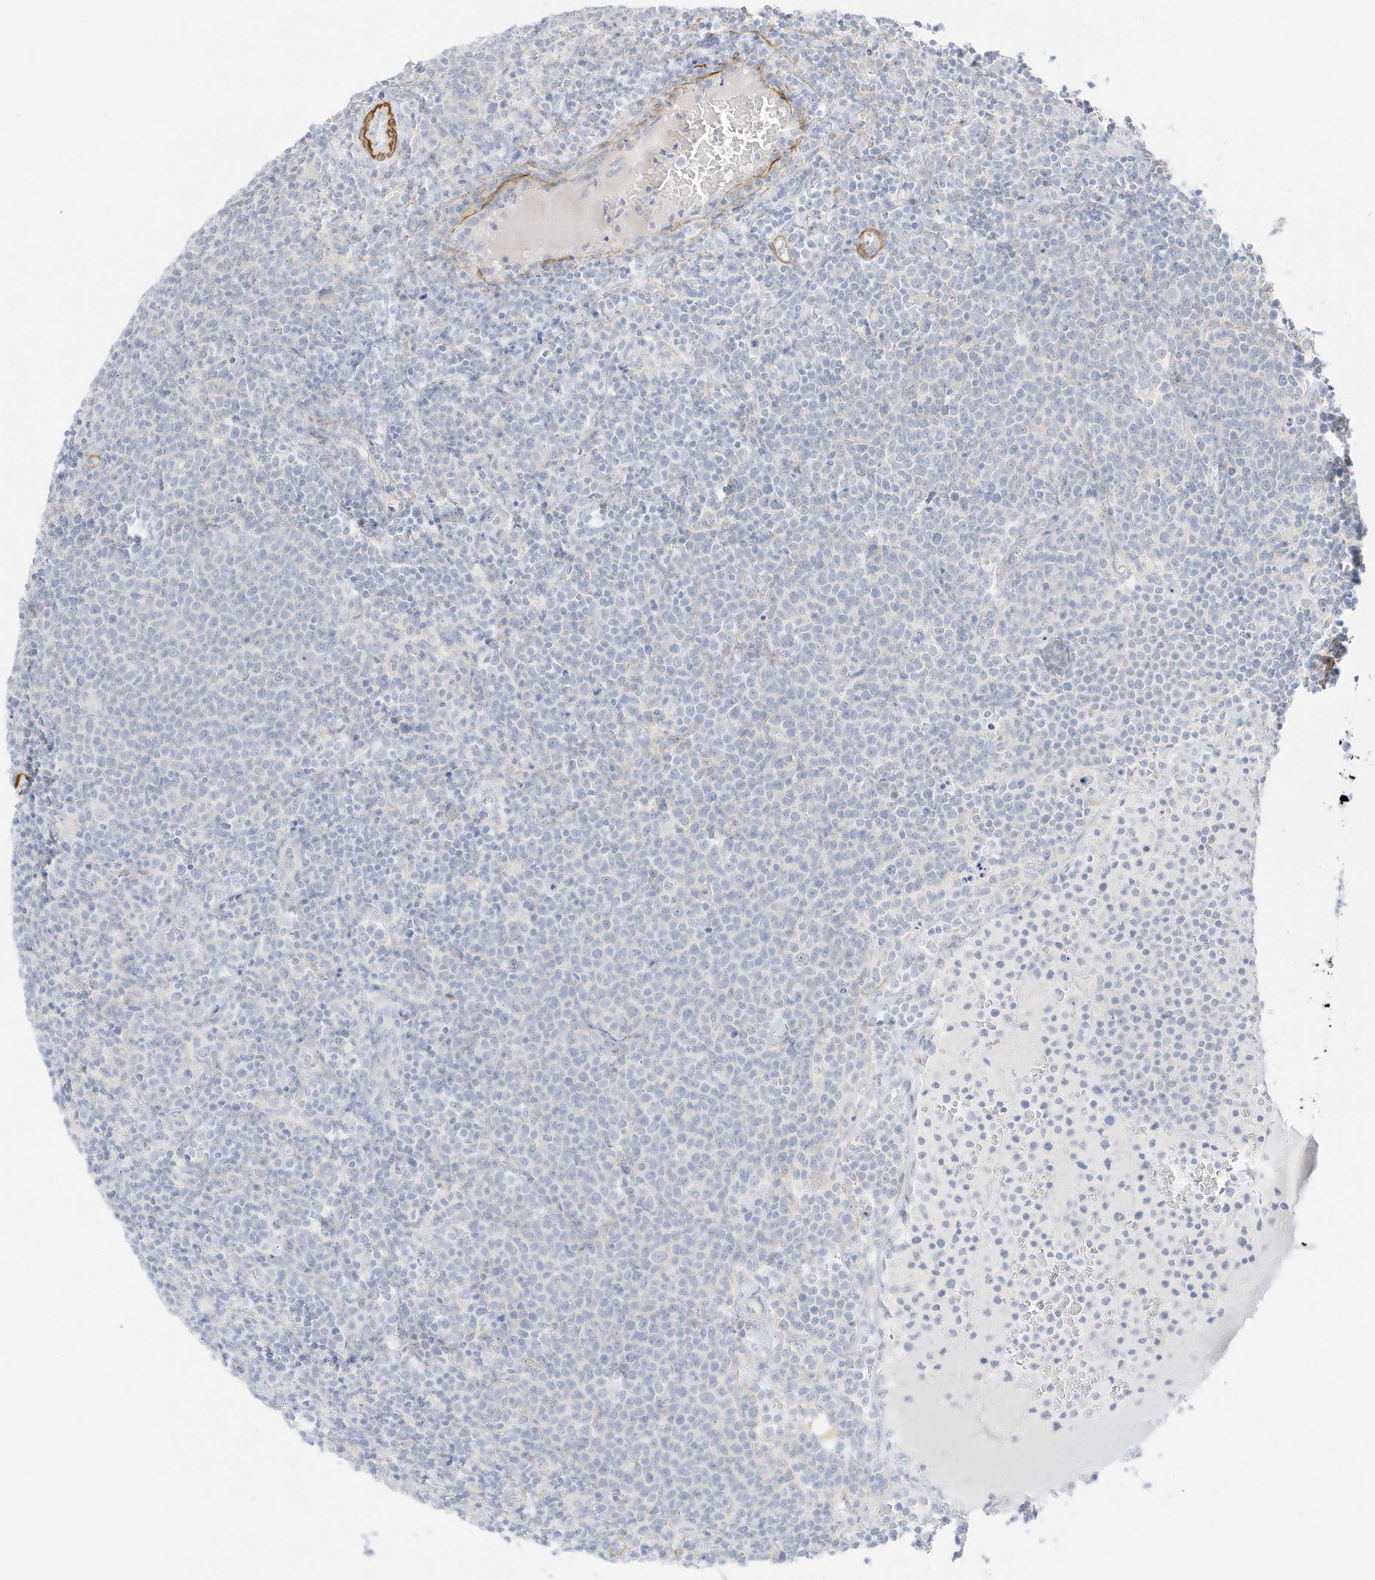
{"staining": {"intensity": "negative", "quantity": "none", "location": "none"}, "tissue": "lymphoma", "cell_type": "Tumor cells", "image_type": "cancer", "snomed": [{"axis": "morphology", "description": "Malignant lymphoma, non-Hodgkin's type, High grade"}, {"axis": "topography", "description": "Lymph node"}], "caption": "Immunohistochemical staining of human high-grade malignant lymphoma, non-Hodgkin's type demonstrates no significant expression in tumor cells. (DAB IHC visualized using brightfield microscopy, high magnification).", "gene": "SLC22A13", "patient": {"sex": "male", "age": 61}}